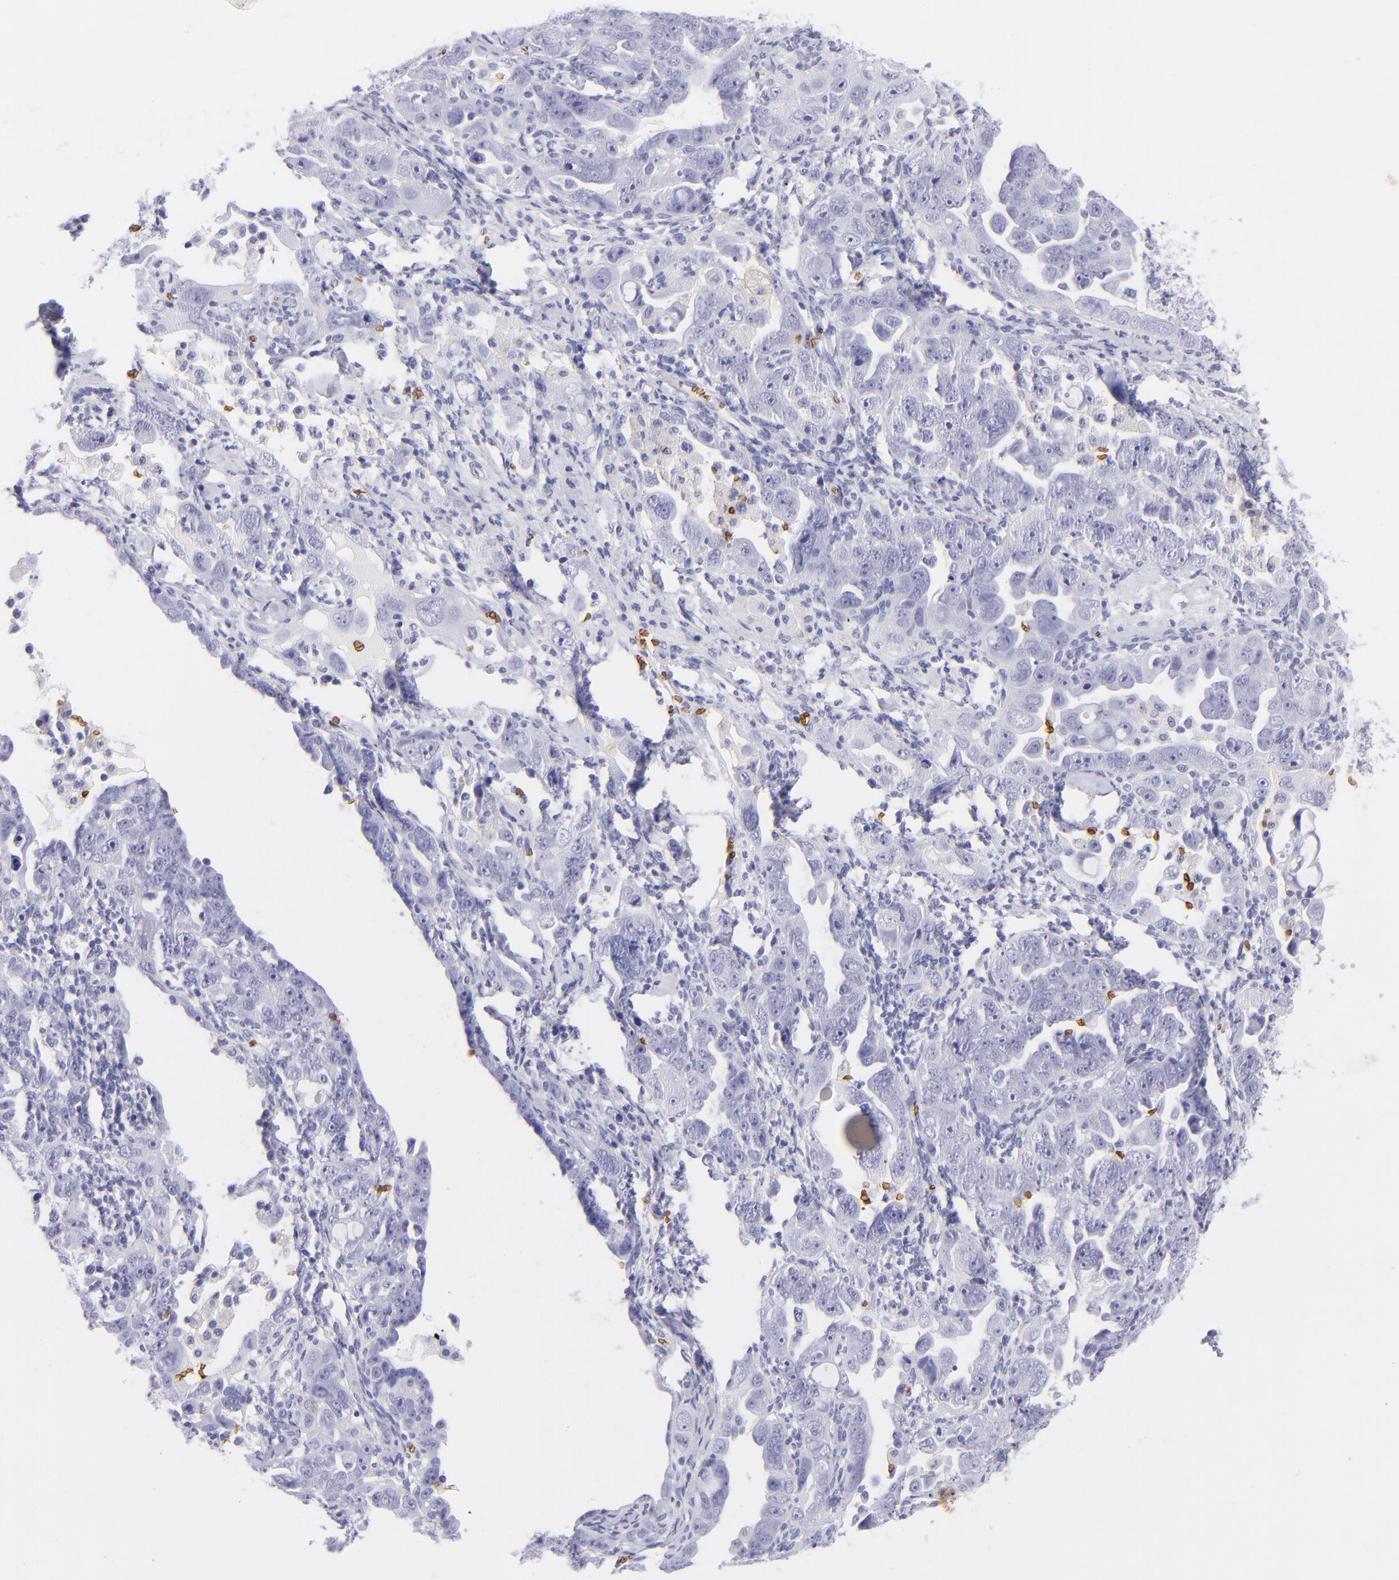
{"staining": {"intensity": "negative", "quantity": "none", "location": "none"}, "tissue": "ovarian cancer", "cell_type": "Tumor cells", "image_type": "cancer", "snomed": [{"axis": "morphology", "description": "Cystadenocarcinoma, serous, NOS"}, {"axis": "topography", "description": "Ovary"}], "caption": "Ovarian serous cystadenocarcinoma stained for a protein using immunohistochemistry (IHC) exhibits no positivity tumor cells.", "gene": "GYPA", "patient": {"sex": "female", "age": 66}}